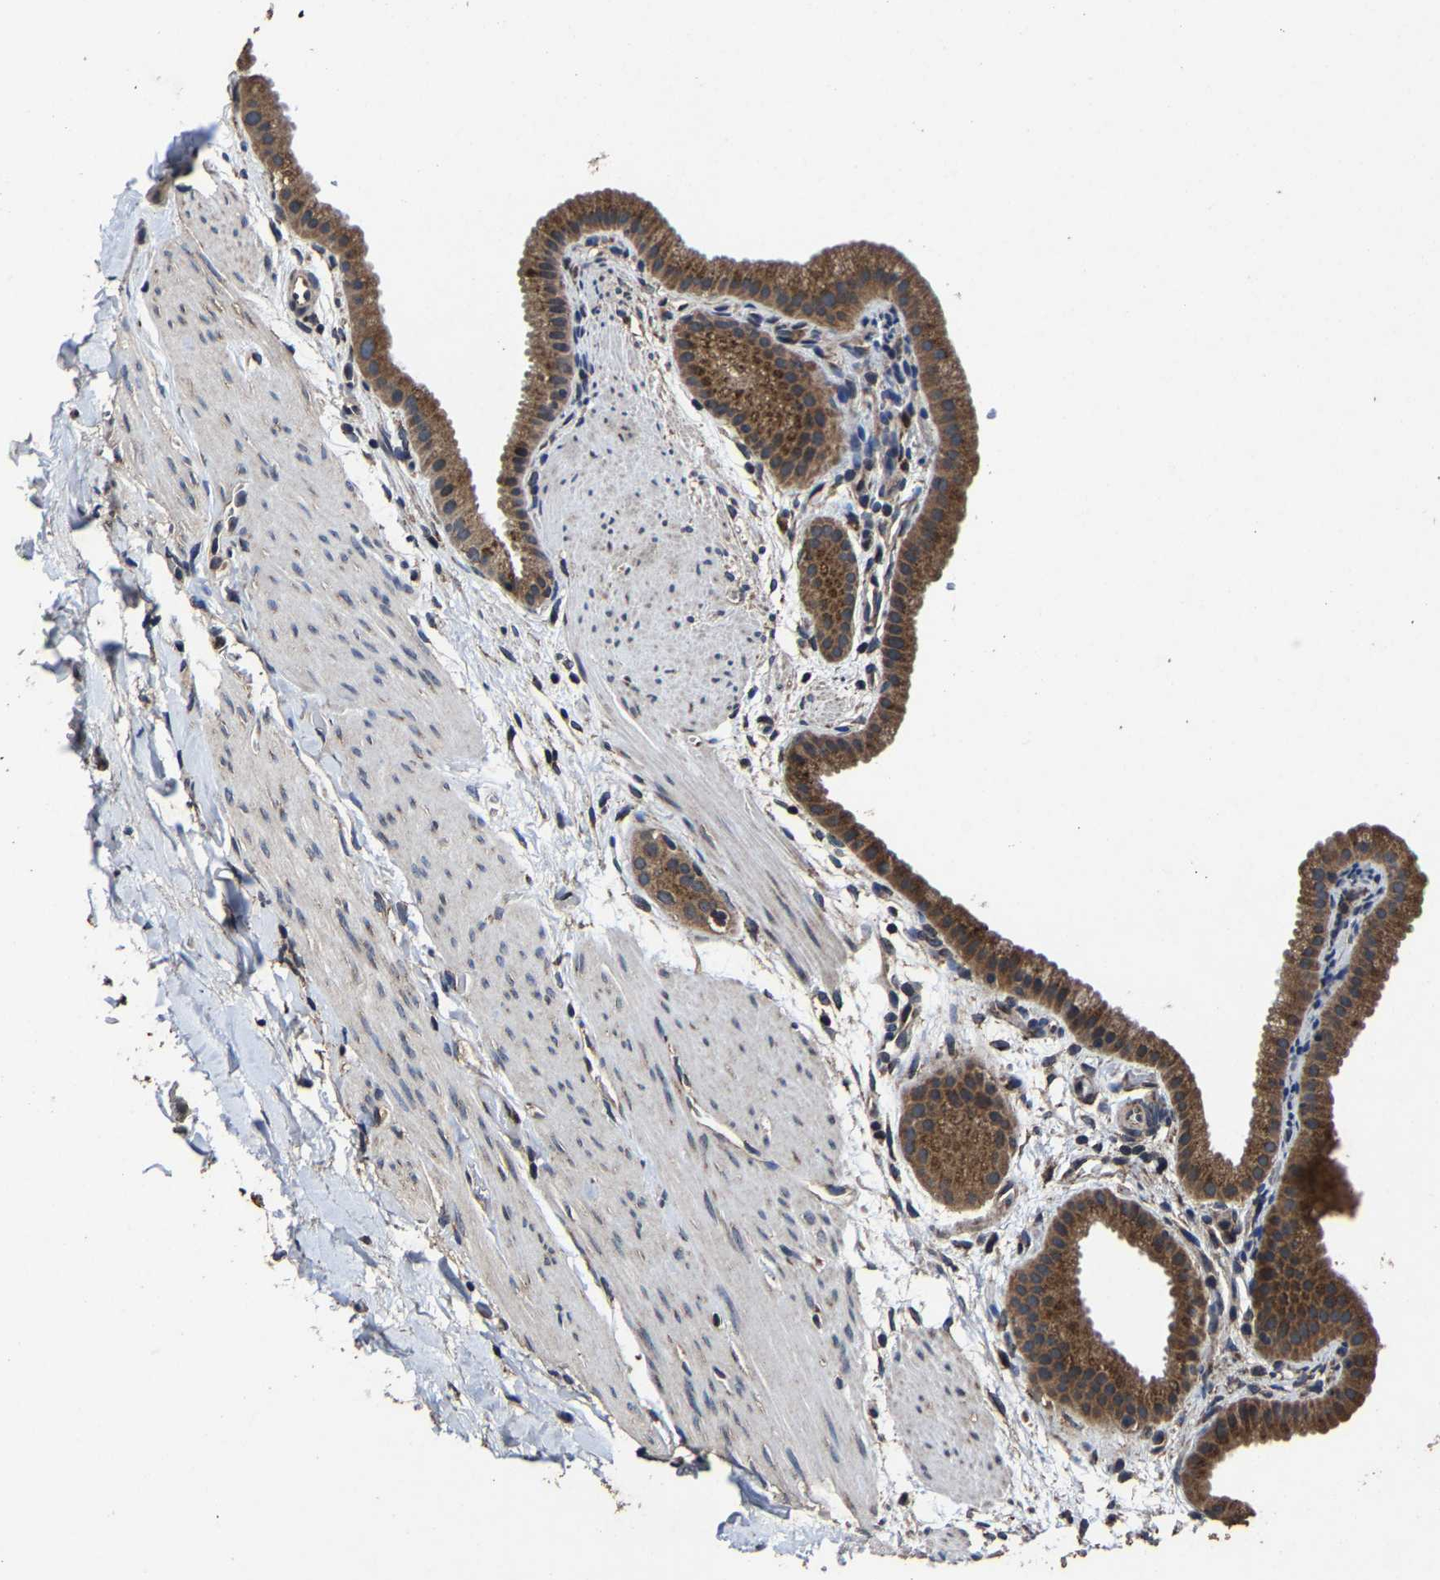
{"staining": {"intensity": "moderate", "quantity": ">75%", "location": "cytoplasmic/membranous"}, "tissue": "gallbladder", "cell_type": "Glandular cells", "image_type": "normal", "snomed": [{"axis": "morphology", "description": "Normal tissue, NOS"}, {"axis": "topography", "description": "Gallbladder"}], "caption": "Immunohistochemistry (IHC) (DAB (3,3'-diaminobenzidine)) staining of unremarkable gallbladder shows moderate cytoplasmic/membranous protein positivity in about >75% of glandular cells.", "gene": "EBAG9", "patient": {"sex": "female", "age": 64}}